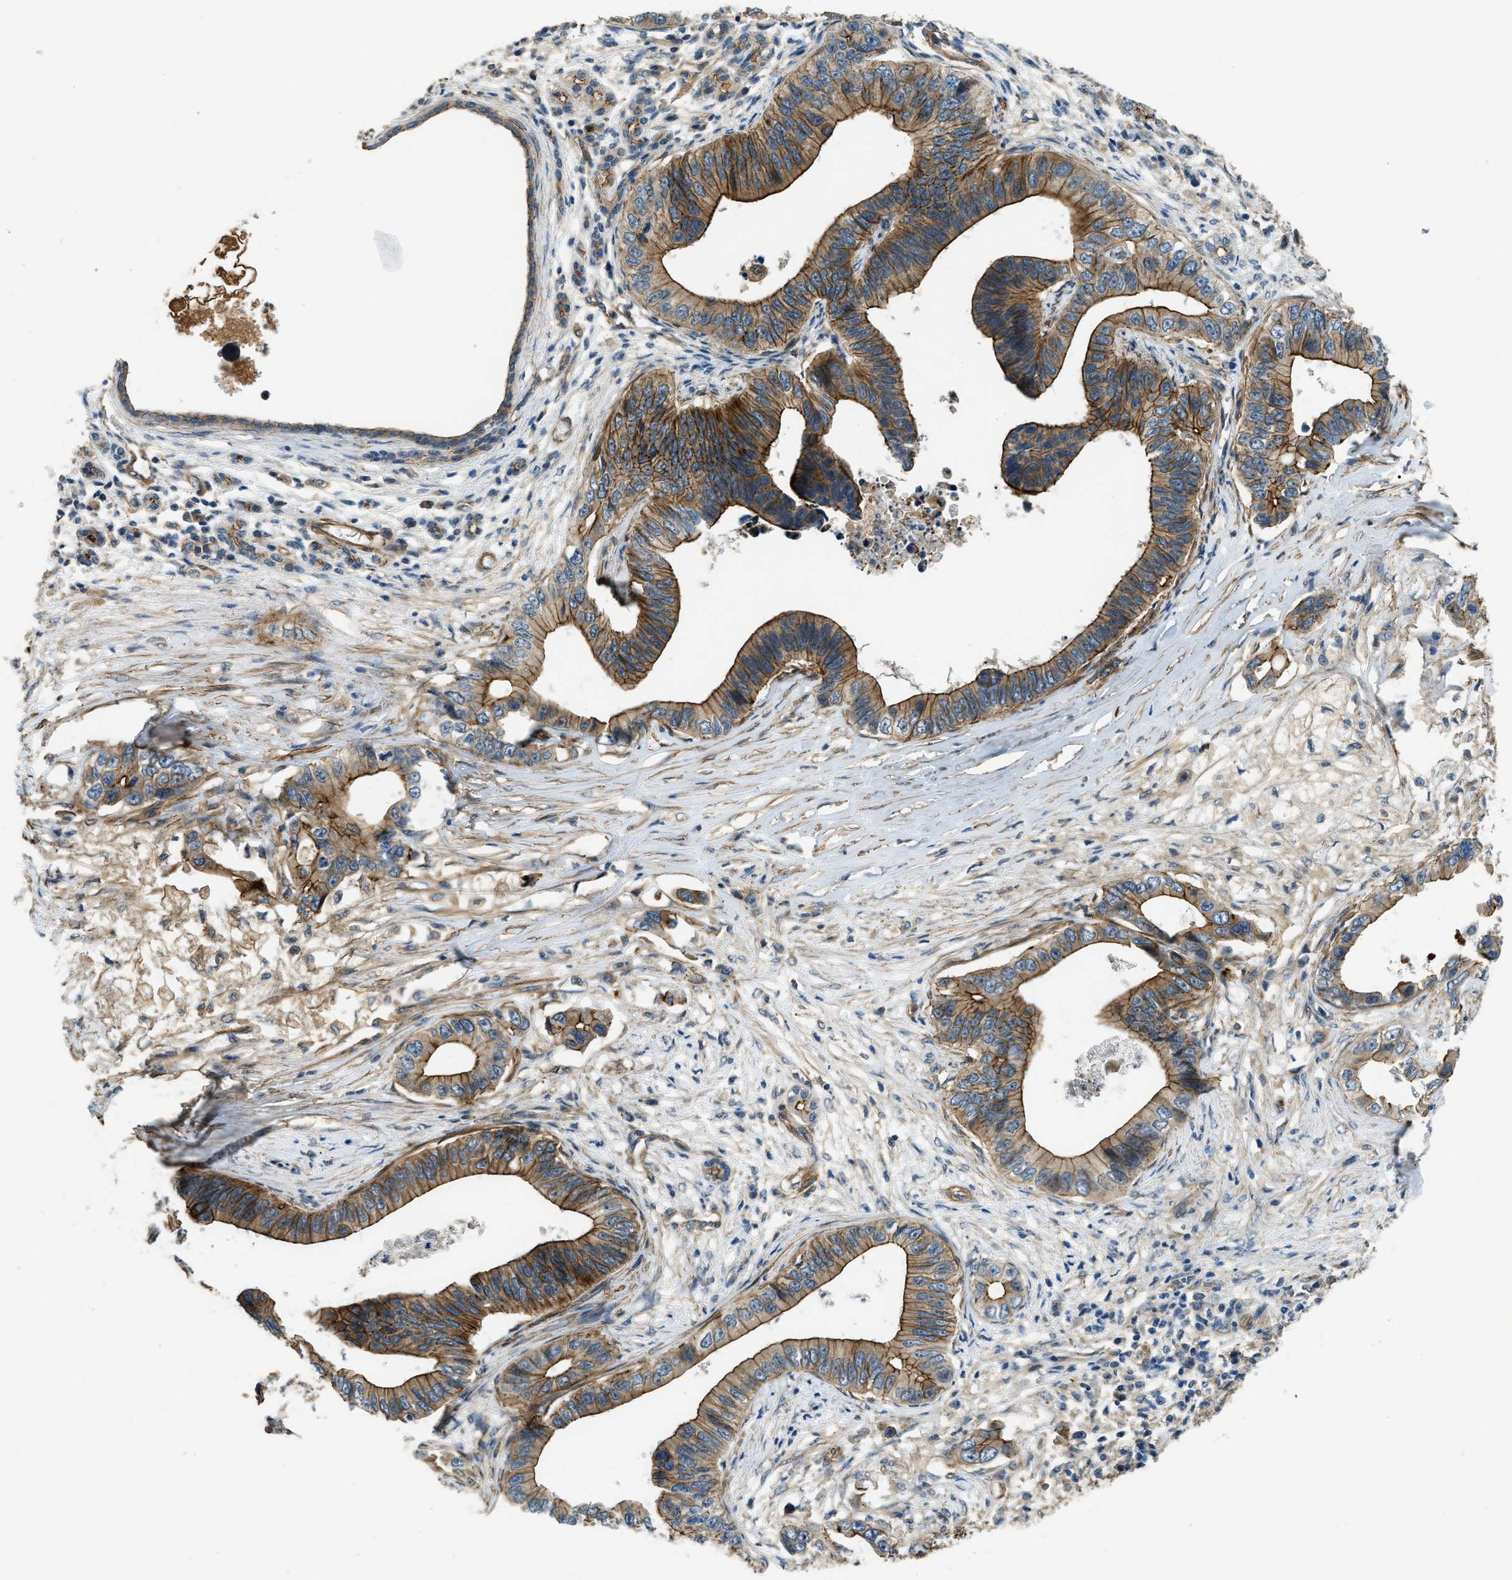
{"staining": {"intensity": "moderate", "quantity": ">75%", "location": "cytoplasmic/membranous"}, "tissue": "pancreatic cancer", "cell_type": "Tumor cells", "image_type": "cancer", "snomed": [{"axis": "morphology", "description": "Adenocarcinoma, NOS"}, {"axis": "topography", "description": "Pancreas"}], "caption": "Moderate cytoplasmic/membranous positivity is appreciated in approximately >75% of tumor cells in pancreatic cancer.", "gene": "CGN", "patient": {"sex": "male", "age": 77}}